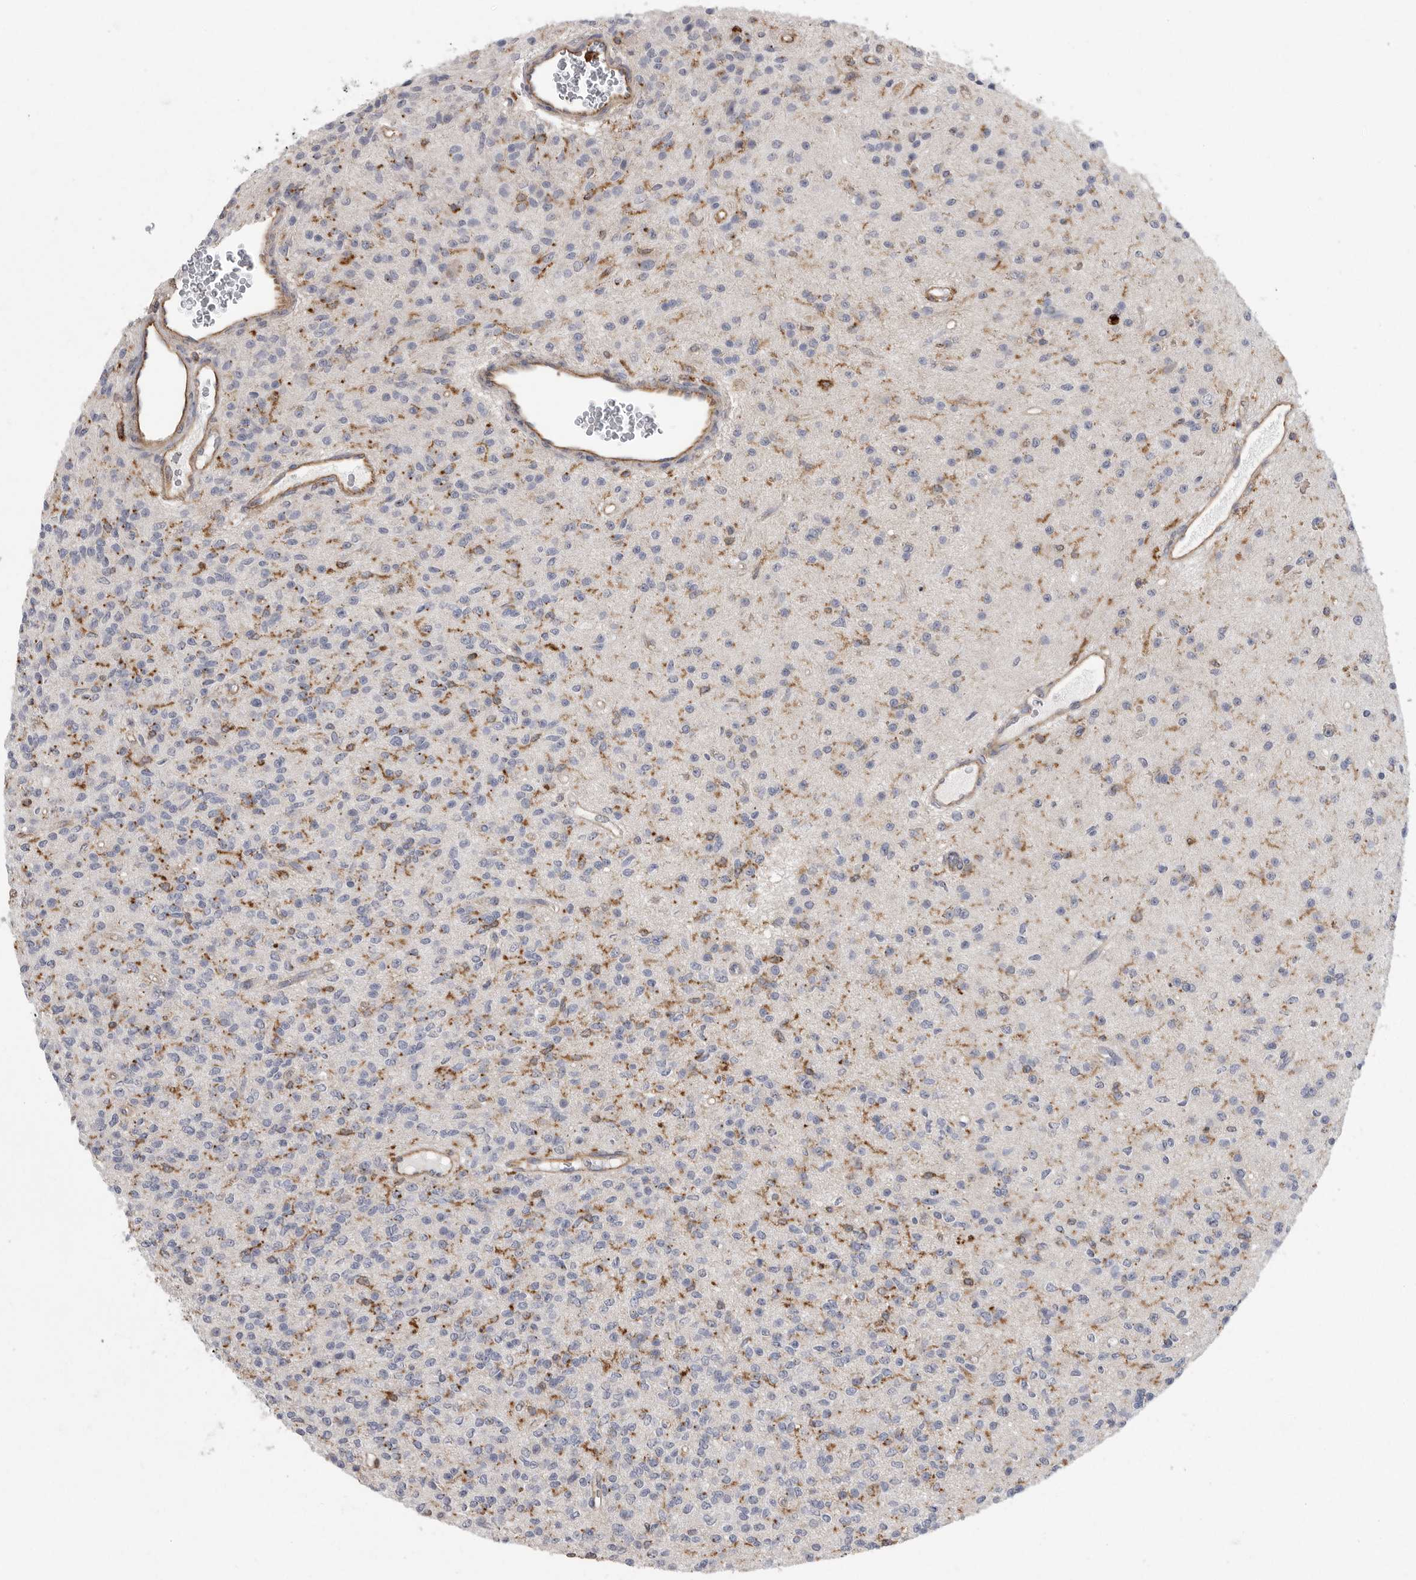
{"staining": {"intensity": "negative", "quantity": "none", "location": "none"}, "tissue": "glioma", "cell_type": "Tumor cells", "image_type": "cancer", "snomed": [{"axis": "morphology", "description": "Glioma, malignant, High grade"}, {"axis": "topography", "description": "Brain"}], "caption": "This is an IHC micrograph of malignant glioma (high-grade). There is no staining in tumor cells.", "gene": "SIGLEC10", "patient": {"sex": "male", "age": 34}}